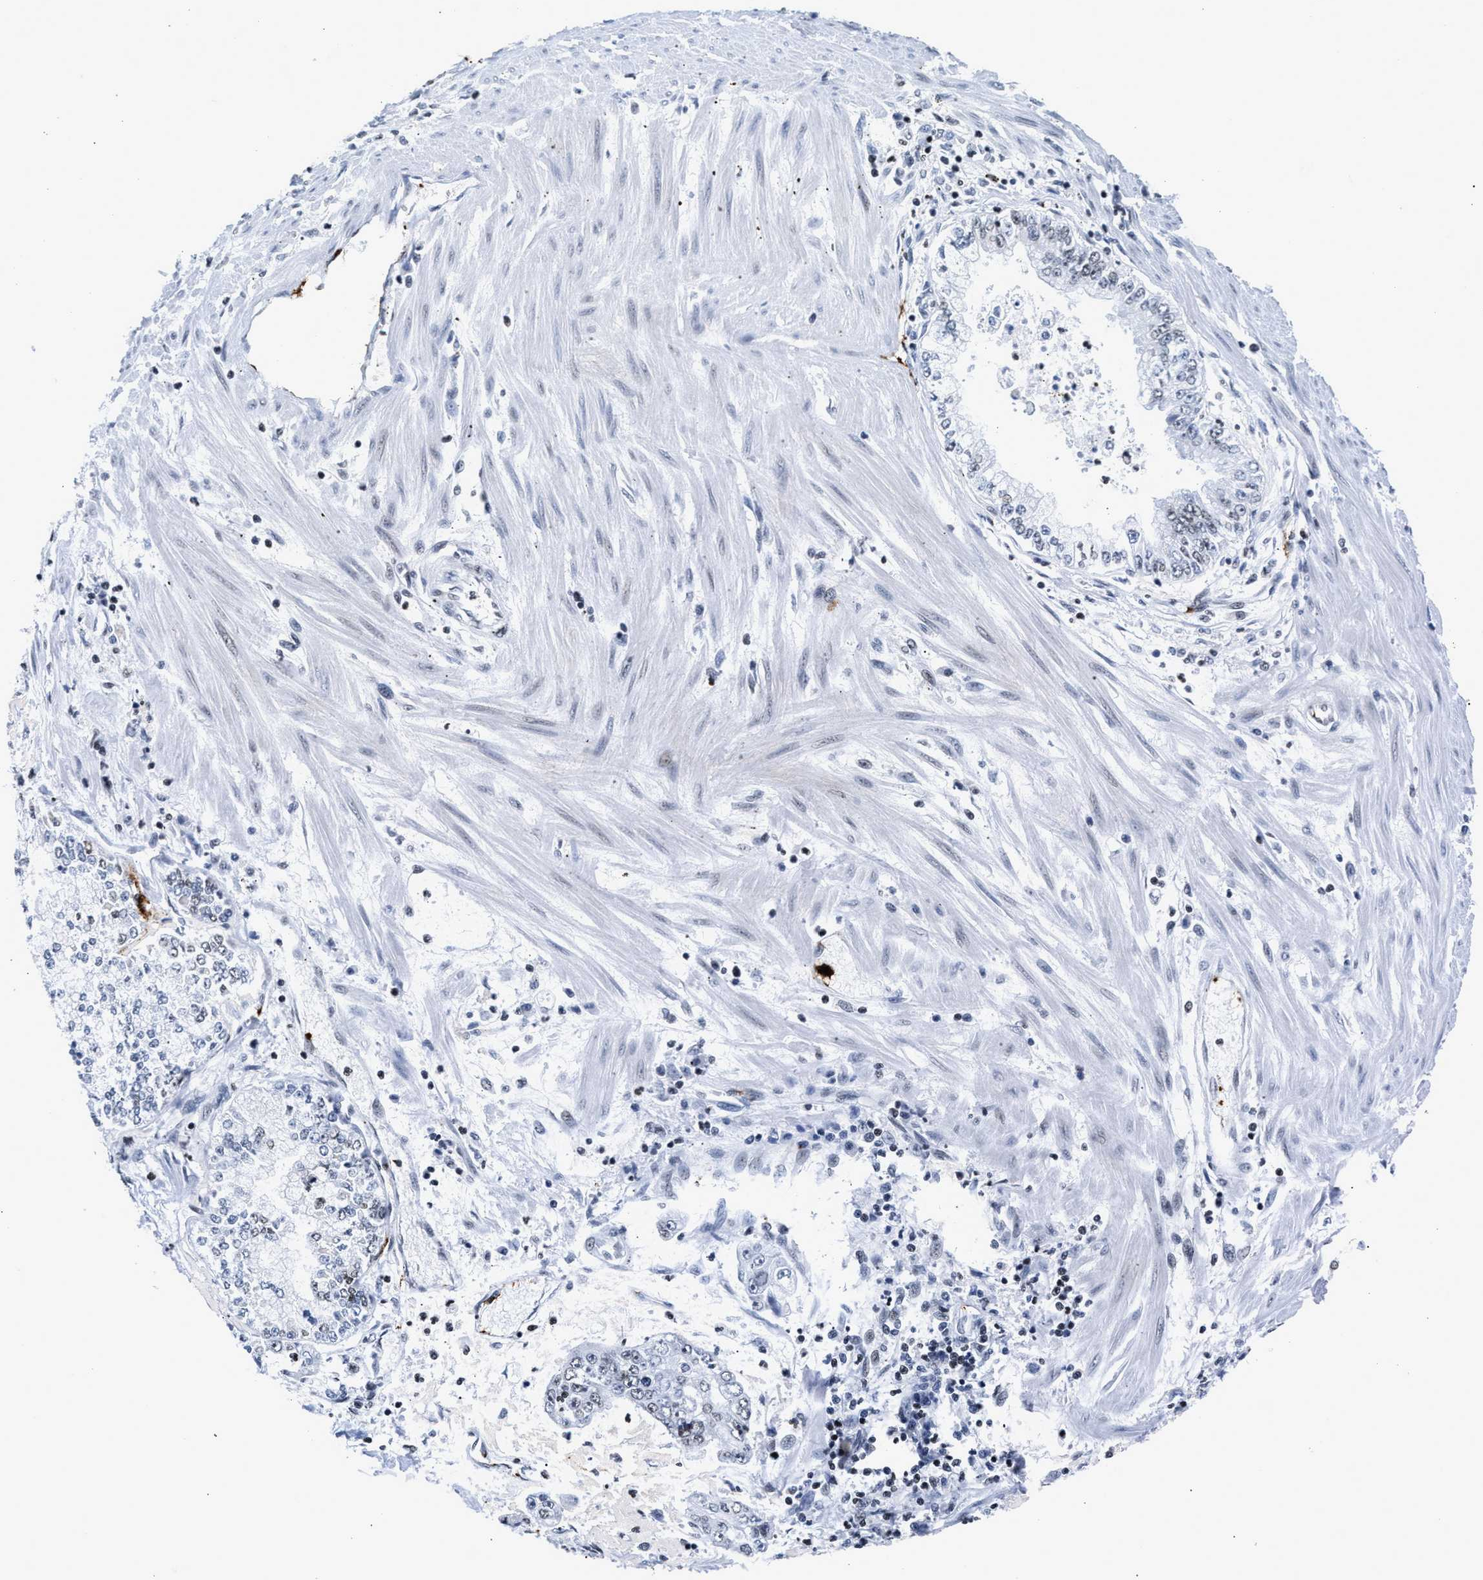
{"staining": {"intensity": "weak", "quantity": "25%-75%", "location": "nuclear"}, "tissue": "stomach cancer", "cell_type": "Tumor cells", "image_type": "cancer", "snomed": [{"axis": "morphology", "description": "Adenocarcinoma, NOS"}, {"axis": "topography", "description": "Stomach"}], "caption": "IHC micrograph of stomach cancer (adenocarcinoma) stained for a protein (brown), which displays low levels of weak nuclear positivity in approximately 25%-75% of tumor cells.", "gene": "RAD21", "patient": {"sex": "male", "age": 76}}